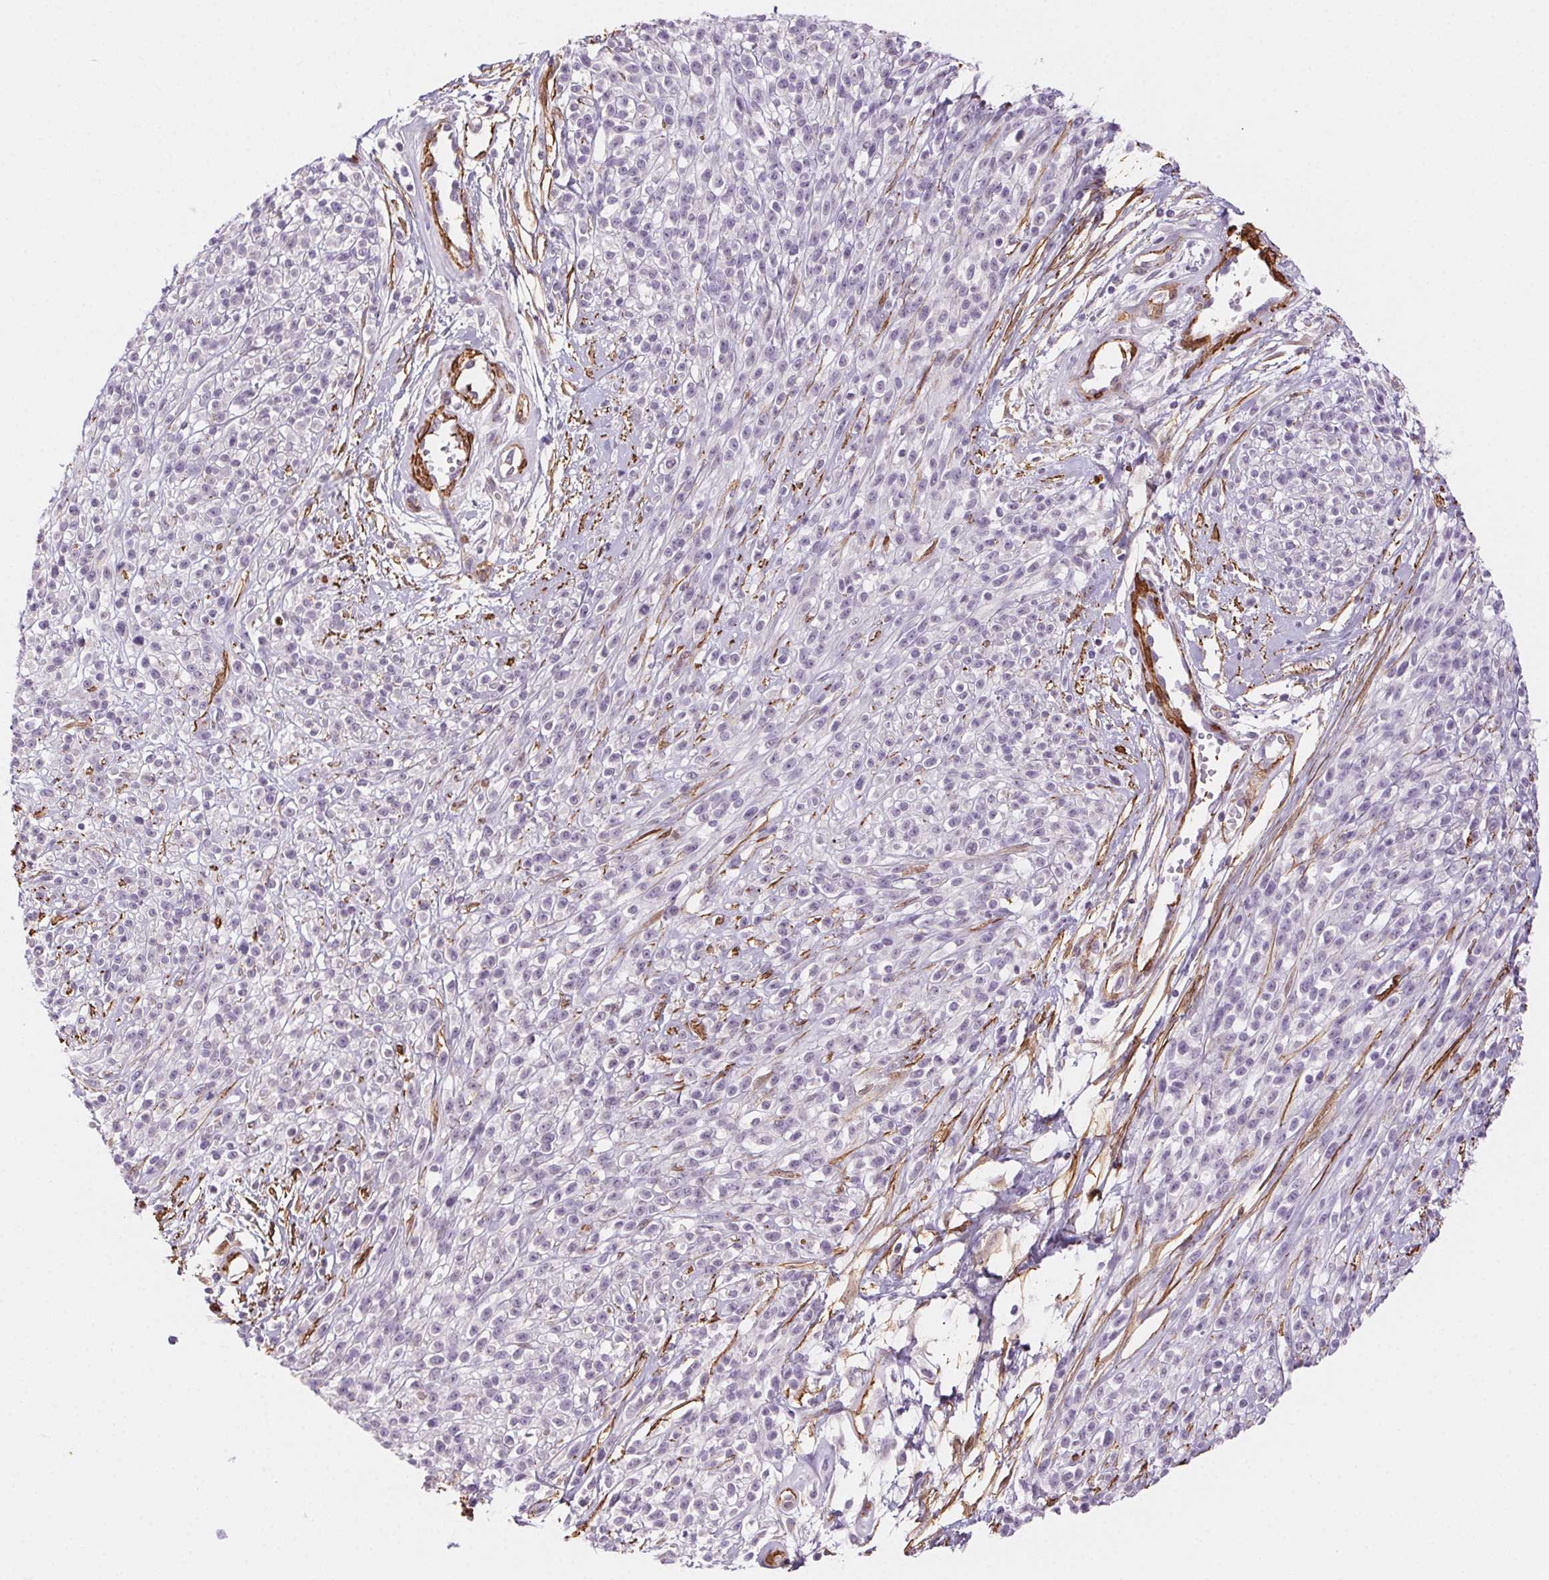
{"staining": {"intensity": "negative", "quantity": "none", "location": "none"}, "tissue": "melanoma", "cell_type": "Tumor cells", "image_type": "cancer", "snomed": [{"axis": "morphology", "description": "Malignant melanoma, NOS"}, {"axis": "topography", "description": "Skin"}, {"axis": "topography", "description": "Skin of trunk"}], "caption": "Tumor cells show no significant protein staining in melanoma.", "gene": "GPX8", "patient": {"sex": "male", "age": 74}}